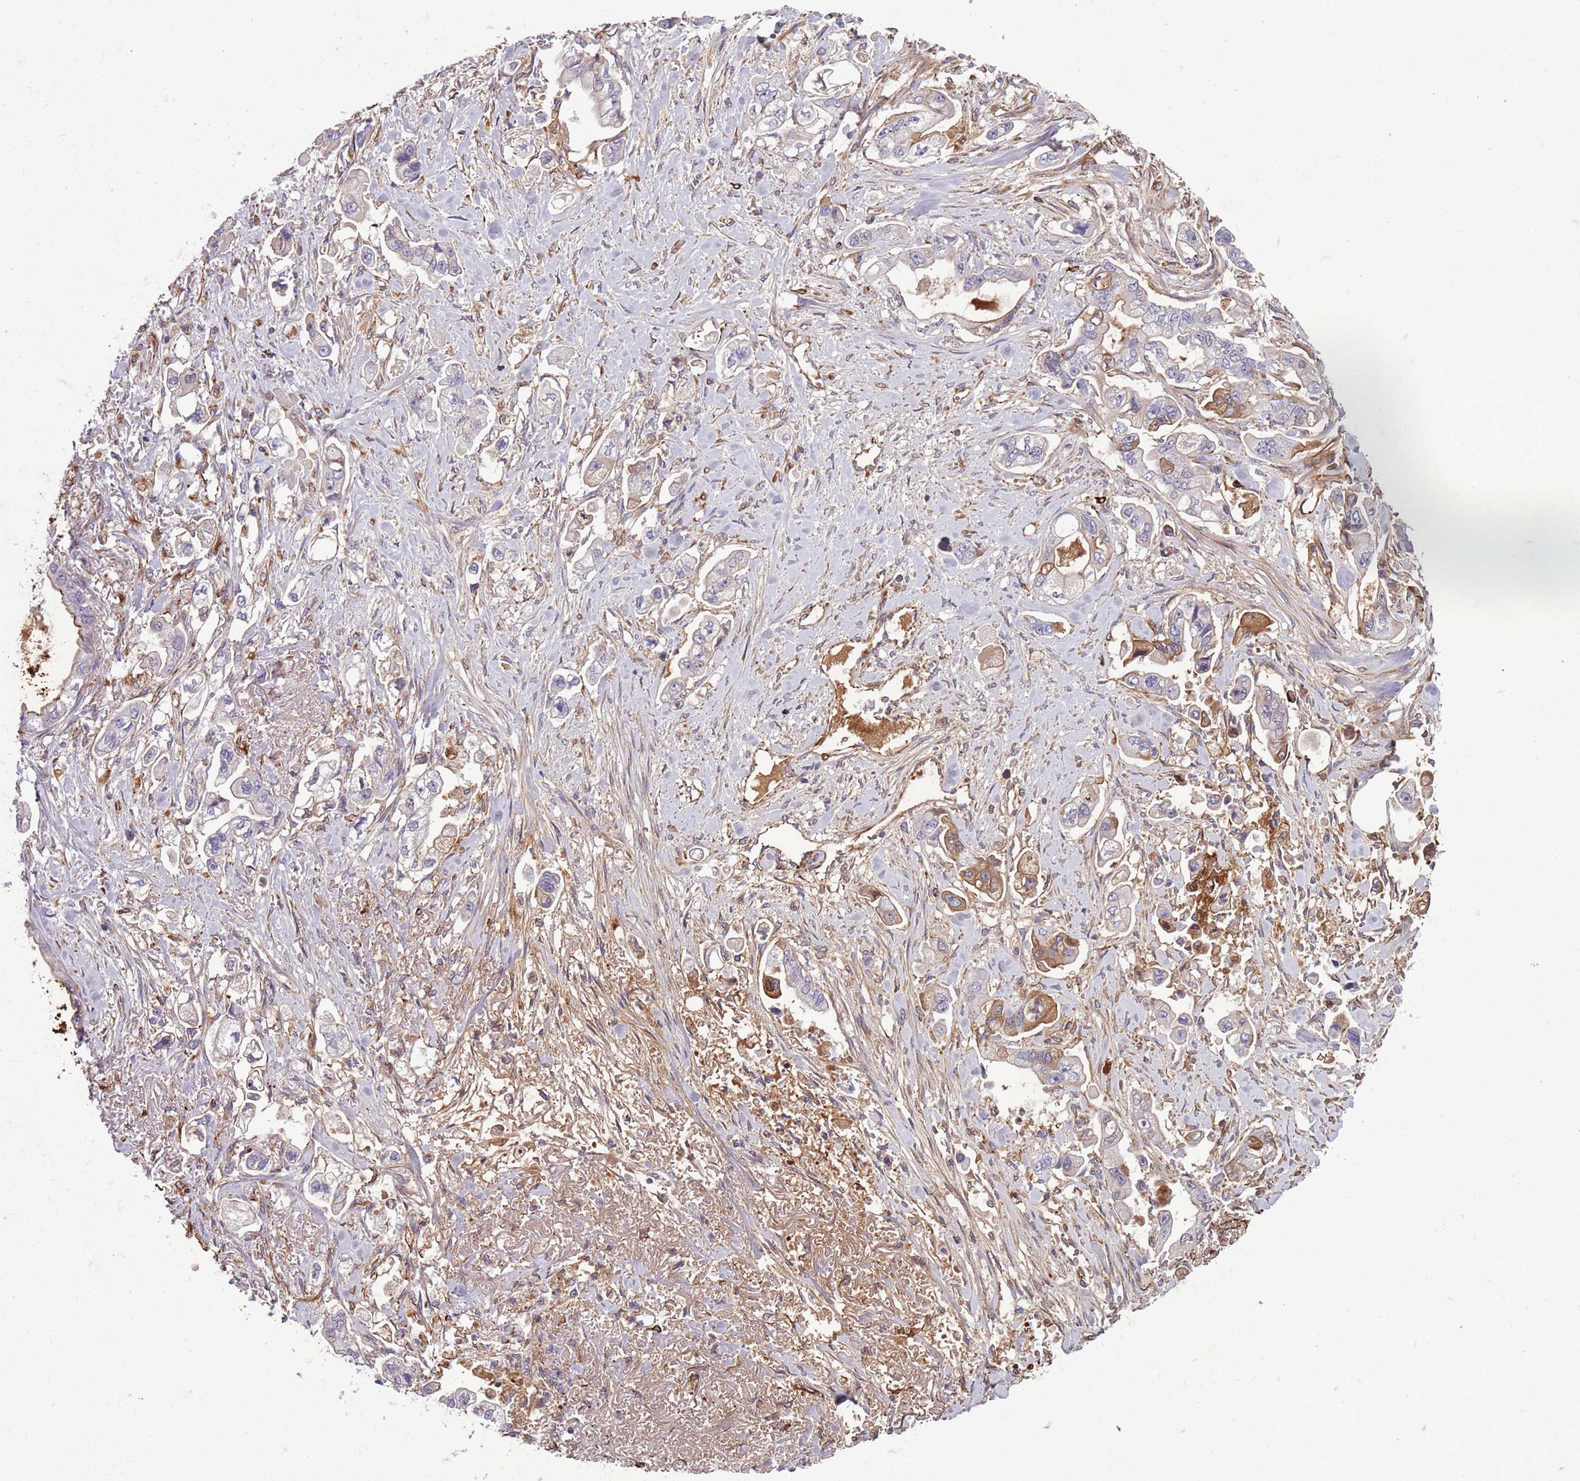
{"staining": {"intensity": "moderate", "quantity": "<25%", "location": "cytoplasmic/membranous"}, "tissue": "stomach cancer", "cell_type": "Tumor cells", "image_type": "cancer", "snomed": [{"axis": "morphology", "description": "Adenocarcinoma, NOS"}, {"axis": "topography", "description": "Stomach"}], "caption": "Stomach adenocarcinoma stained for a protein (brown) demonstrates moderate cytoplasmic/membranous positive expression in approximately <25% of tumor cells.", "gene": "TAS2R38", "patient": {"sex": "male", "age": 62}}